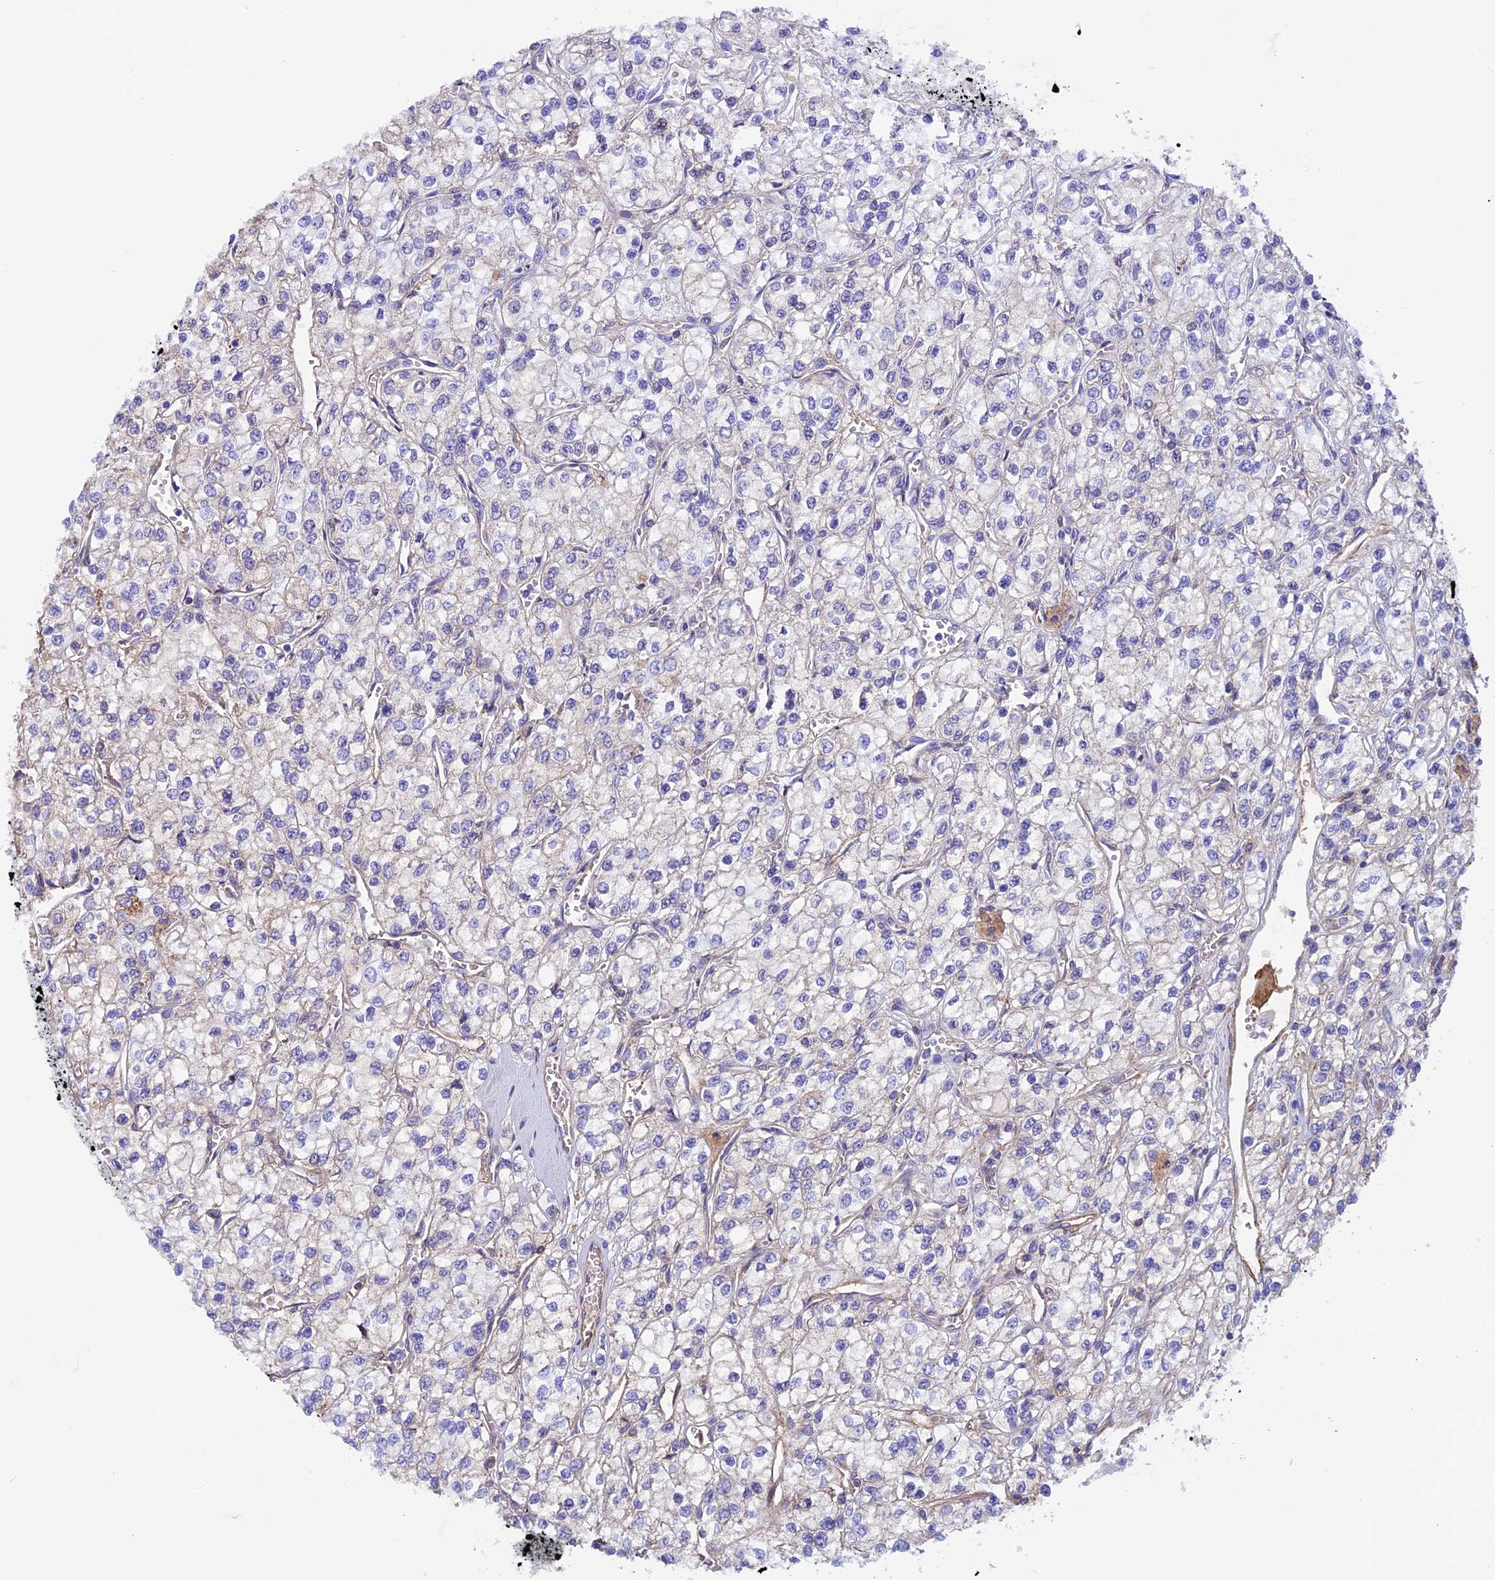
{"staining": {"intensity": "negative", "quantity": "none", "location": "none"}, "tissue": "renal cancer", "cell_type": "Tumor cells", "image_type": "cancer", "snomed": [{"axis": "morphology", "description": "Adenocarcinoma, NOS"}, {"axis": "topography", "description": "Kidney"}], "caption": "Renal cancer (adenocarcinoma) was stained to show a protein in brown. There is no significant positivity in tumor cells. The staining is performed using DAB (3,3'-diaminobenzidine) brown chromogen with nuclei counter-stained in using hematoxylin.", "gene": "IGSF6", "patient": {"sex": "male", "age": 80}}